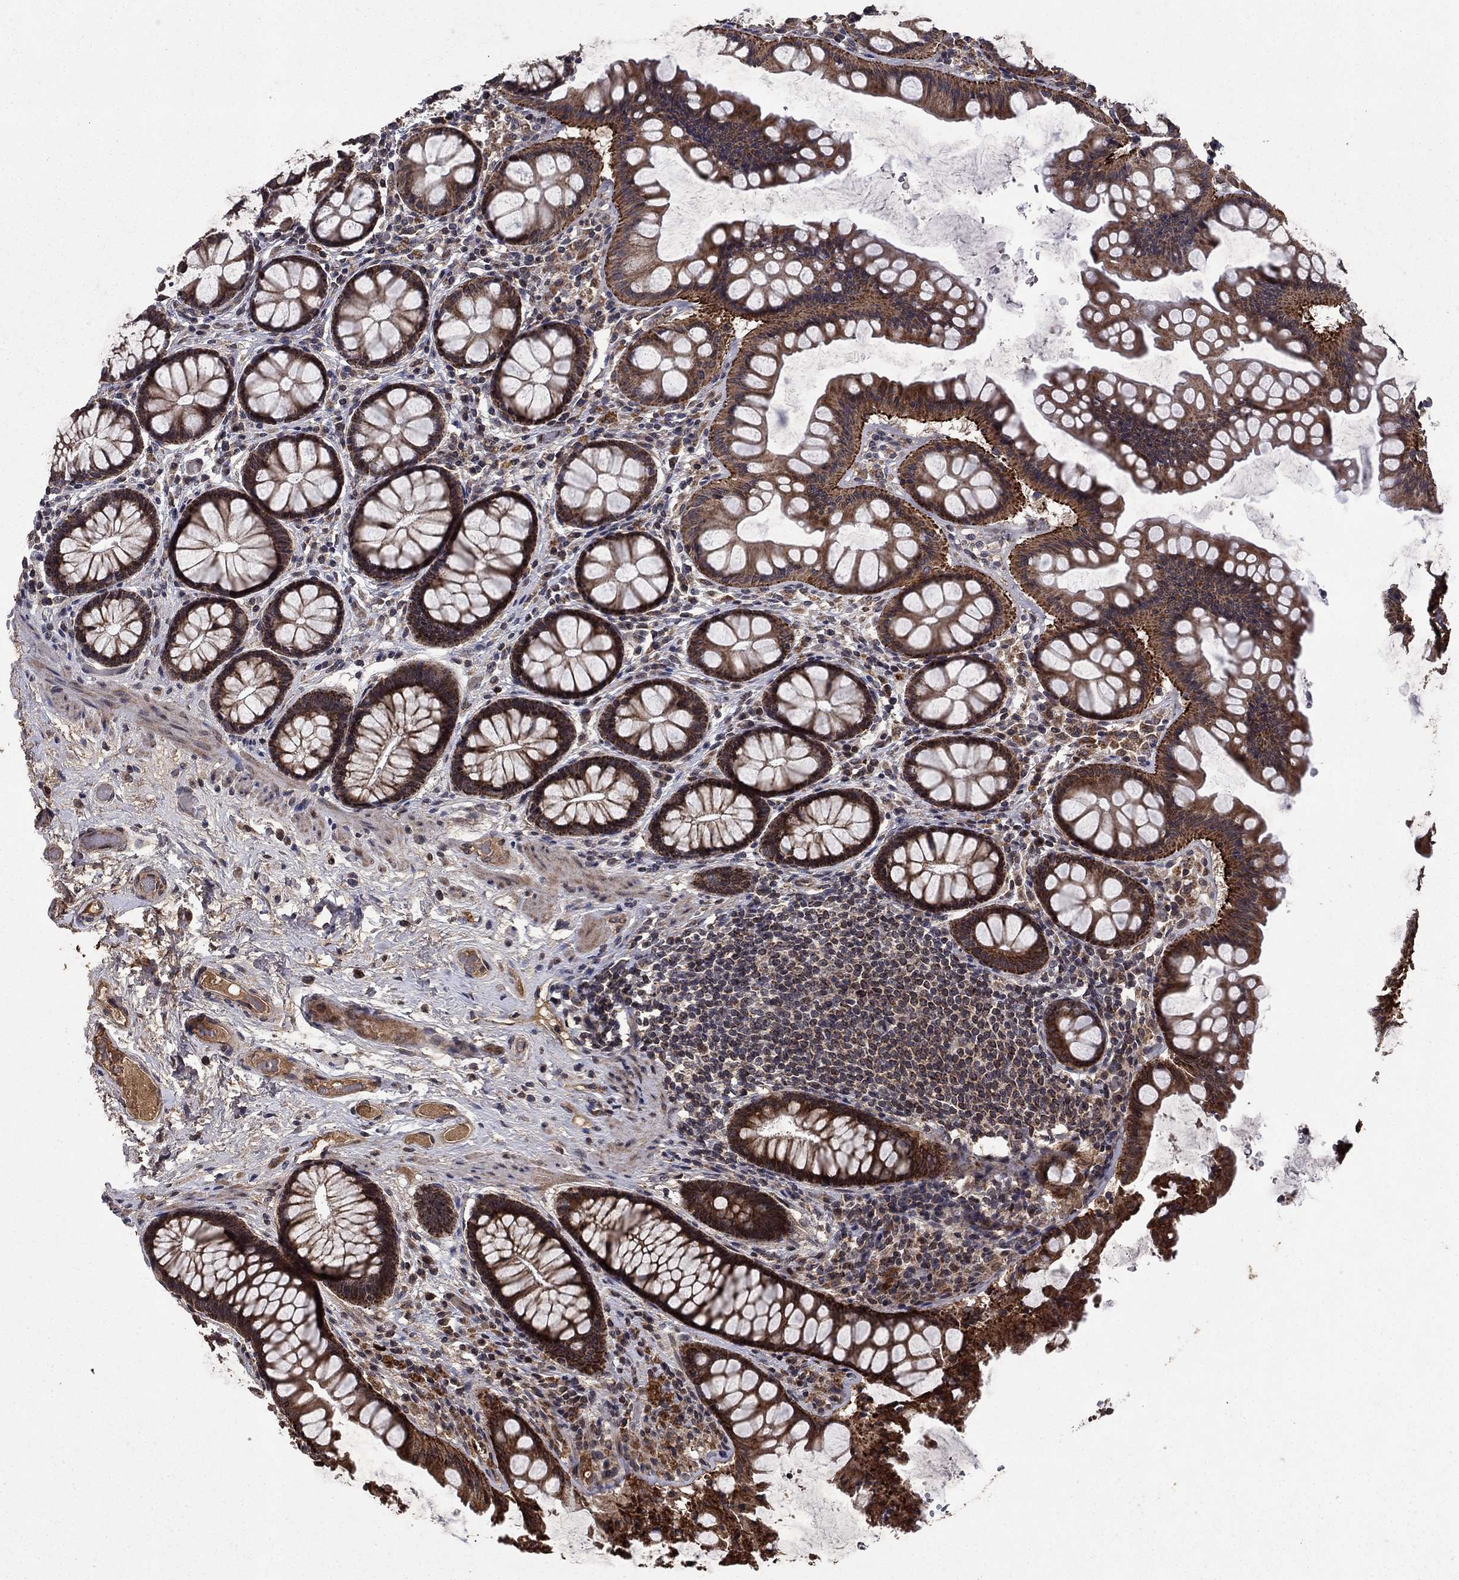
{"staining": {"intensity": "moderate", "quantity": ">75%", "location": "cytoplasmic/membranous"}, "tissue": "colon", "cell_type": "Endothelial cells", "image_type": "normal", "snomed": [{"axis": "morphology", "description": "Normal tissue, NOS"}, {"axis": "topography", "description": "Colon"}], "caption": "This is an image of immunohistochemistry (IHC) staining of benign colon, which shows moderate staining in the cytoplasmic/membranous of endothelial cells.", "gene": "DHRS1", "patient": {"sex": "female", "age": 65}}